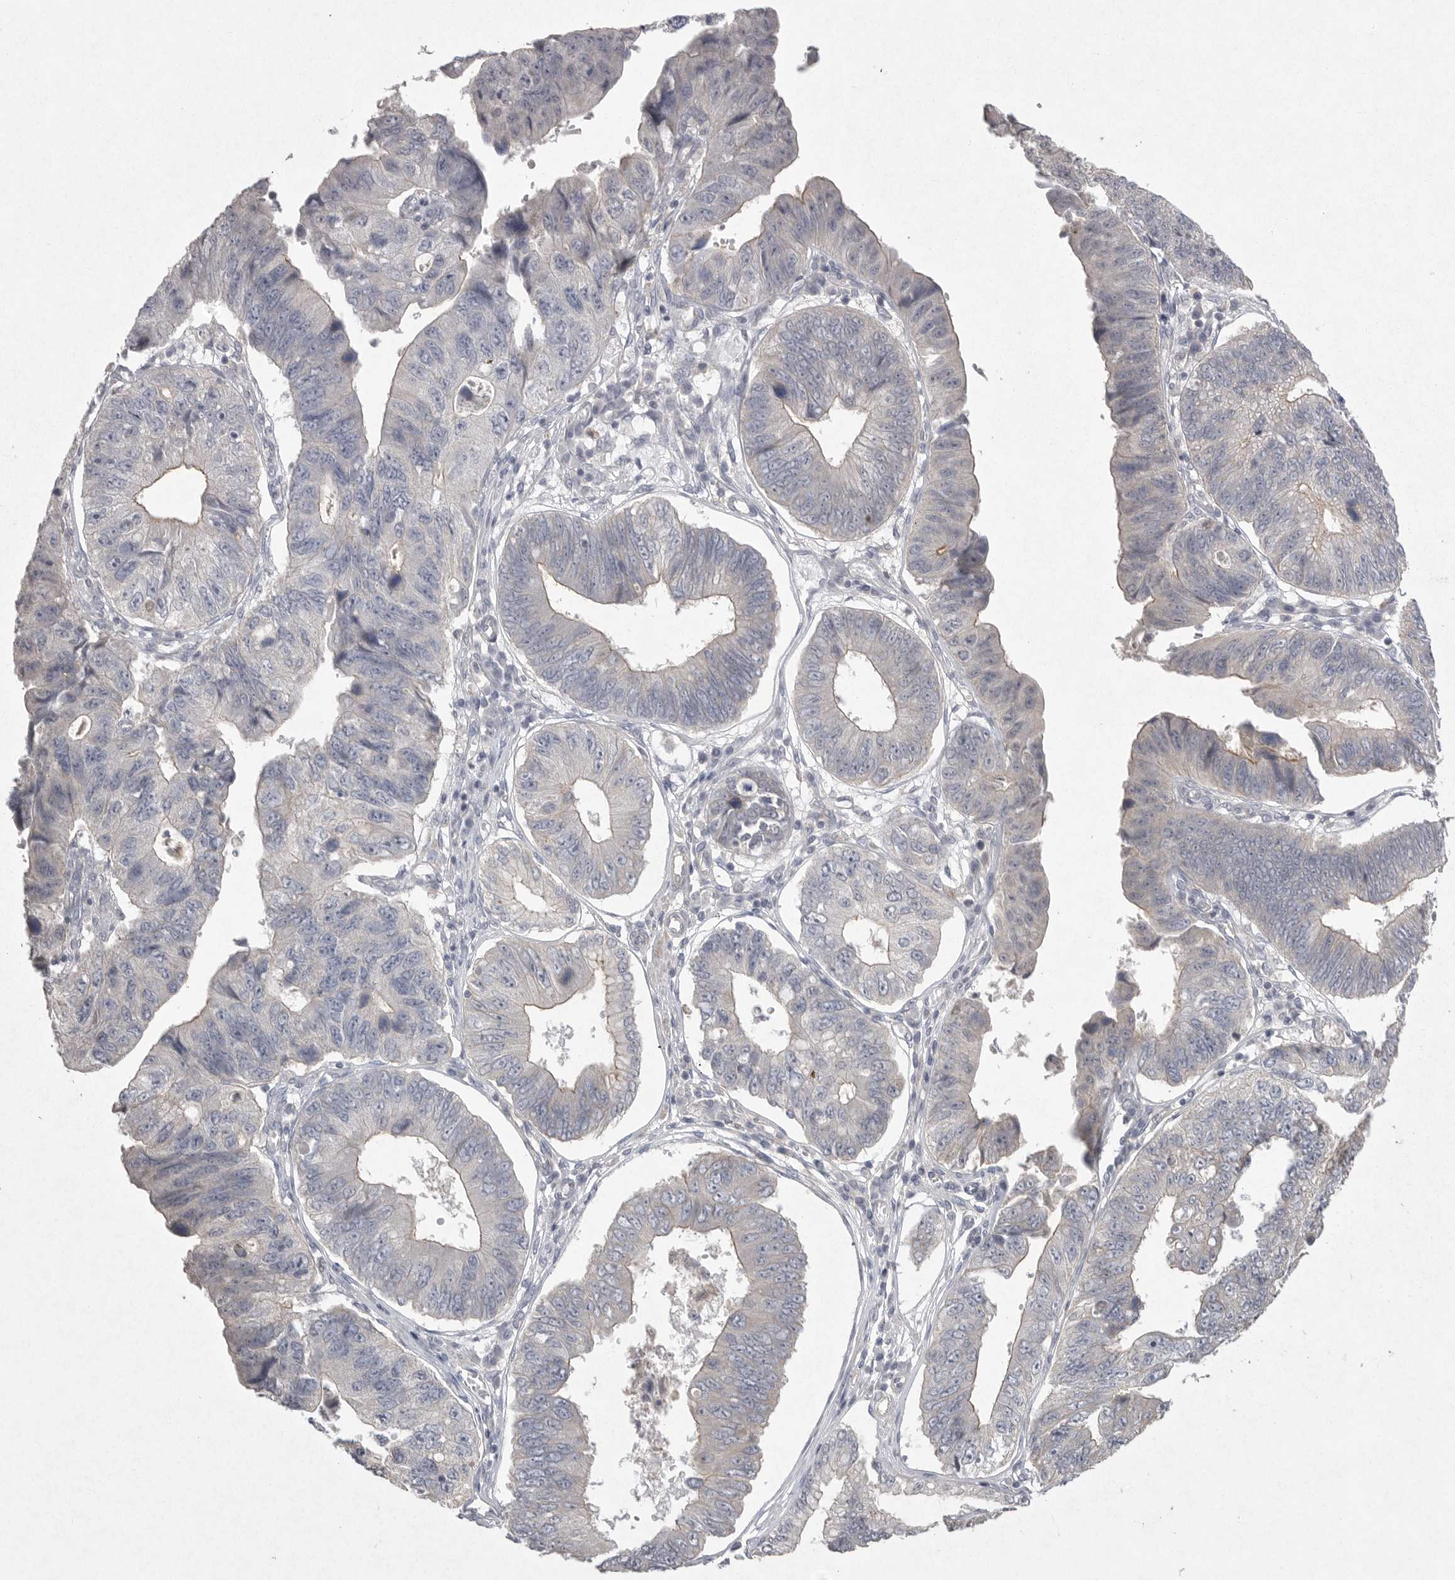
{"staining": {"intensity": "weak", "quantity": "<25%", "location": "cytoplasmic/membranous"}, "tissue": "stomach cancer", "cell_type": "Tumor cells", "image_type": "cancer", "snomed": [{"axis": "morphology", "description": "Adenocarcinoma, NOS"}, {"axis": "topography", "description": "Stomach"}], "caption": "High power microscopy image of an immunohistochemistry histopathology image of adenocarcinoma (stomach), revealing no significant expression in tumor cells.", "gene": "VANGL2", "patient": {"sex": "male", "age": 59}}